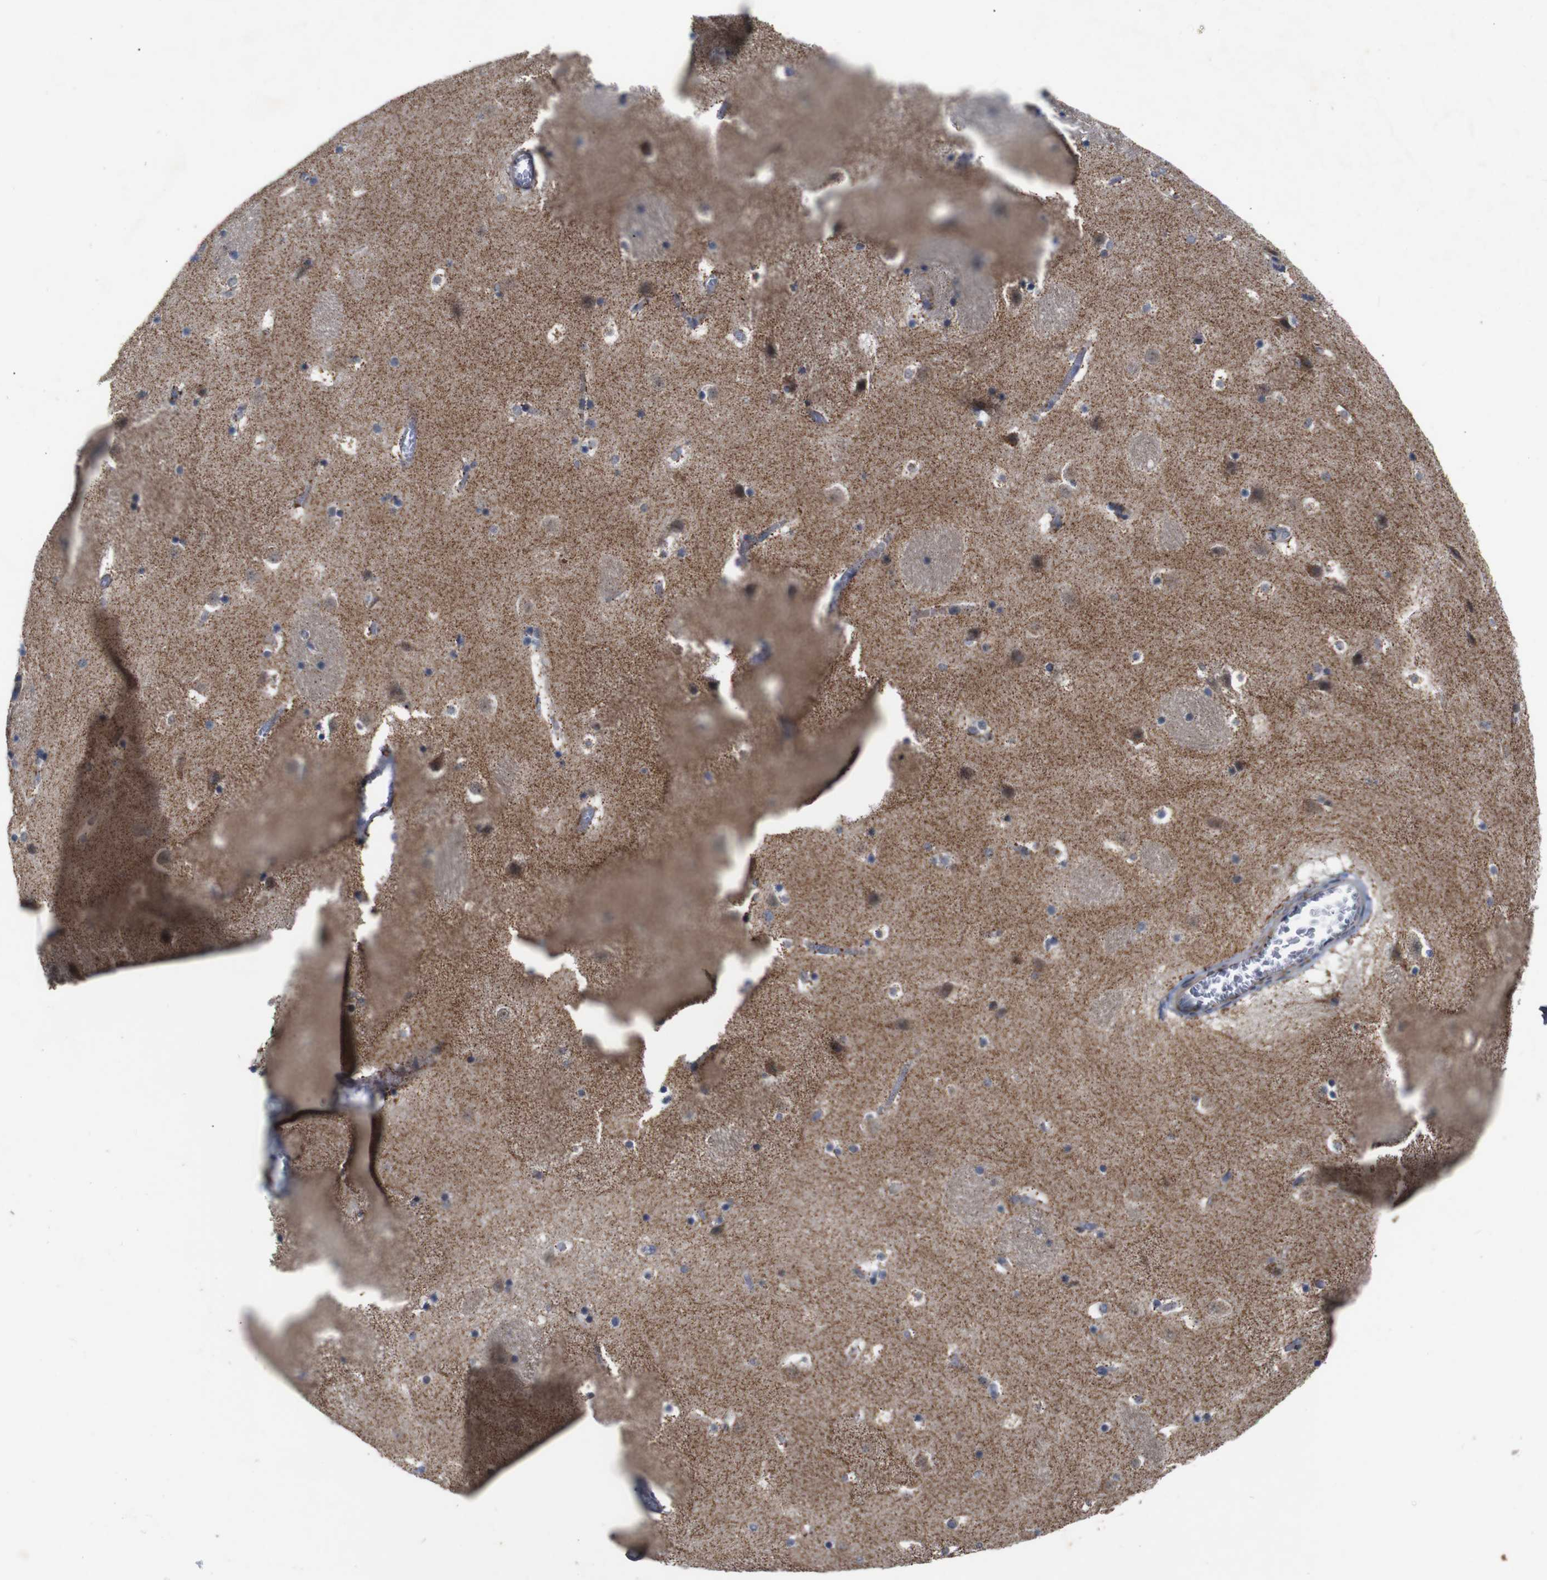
{"staining": {"intensity": "negative", "quantity": "none", "location": "none"}, "tissue": "caudate", "cell_type": "Glial cells", "image_type": "normal", "snomed": [{"axis": "morphology", "description": "Normal tissue, NOS"}, {"axis": "topography", "description": "Lateral ventricle wall"}], "caption": "Immunohistochemistry (IHC) histopathology image of normal human caudate stained for a protein (brown), which exhibits no staining in glial cells.", "gene": "ATP7B", "patient": {"sex": "male", "age": 45}}